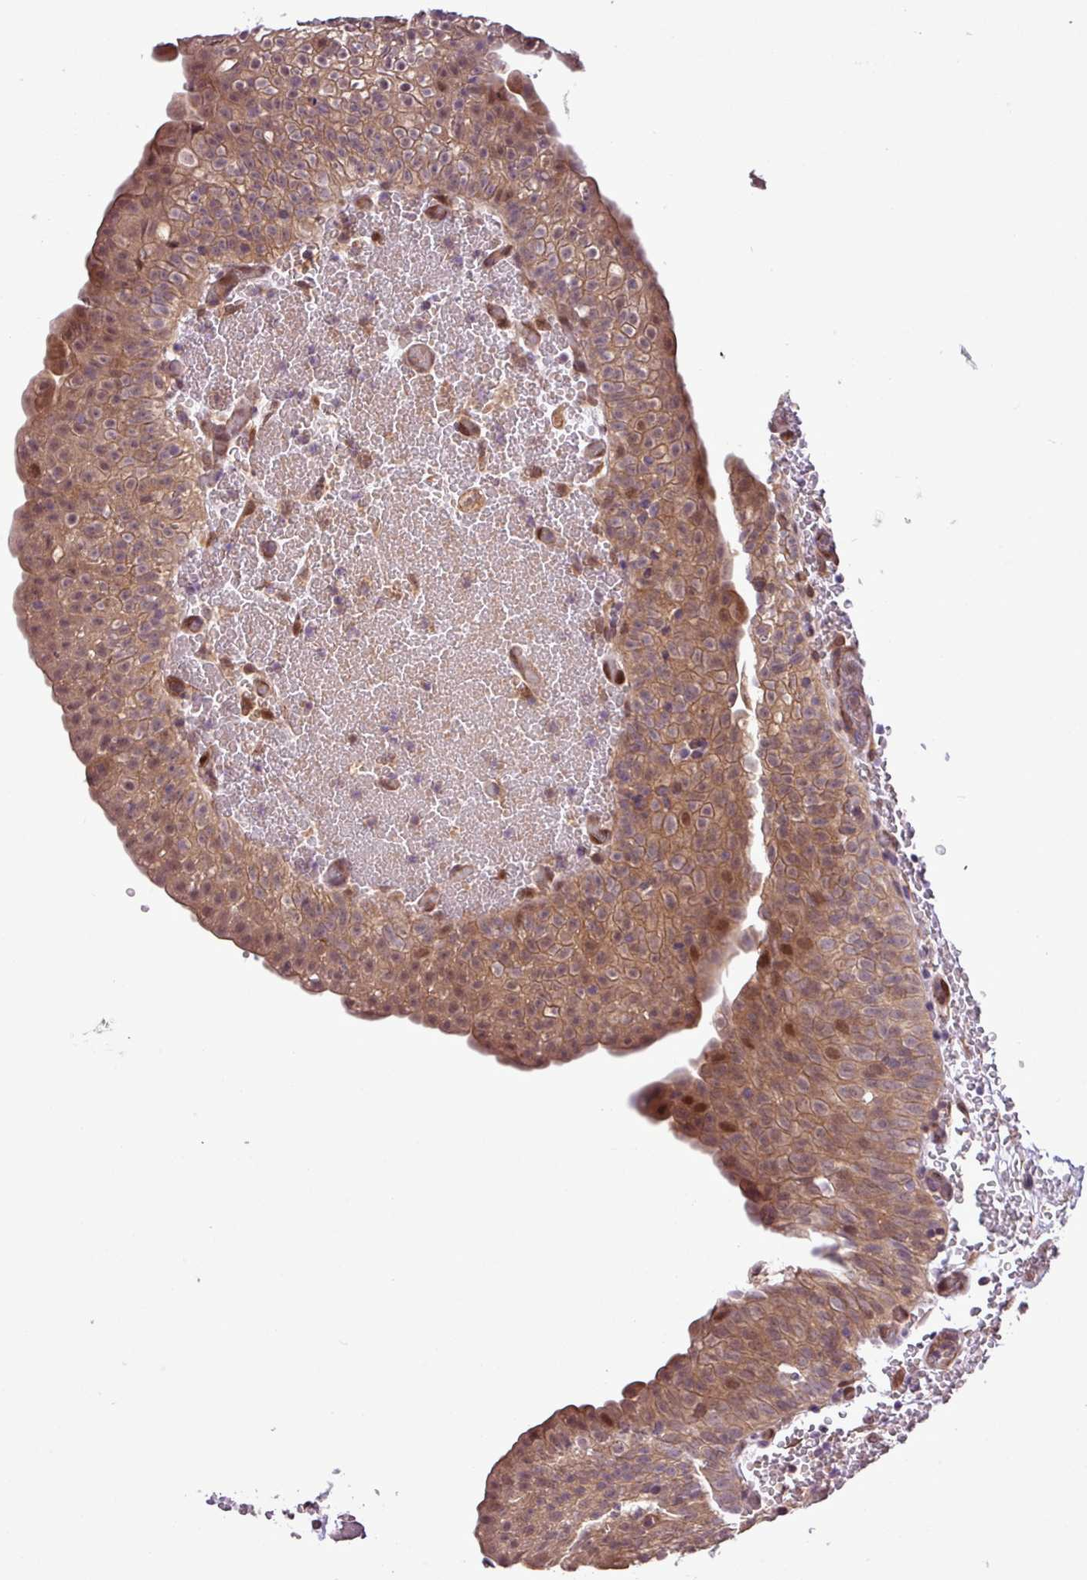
{"staining": {"intensity": "moderate", "quantity": ">75%", "location": "cytoplasmic/membranous,nuclear"}, "tissue": "urinary bladder", "cell_type": "Urothelial cells", "image_type": "normal", "snomed": [{"axis": "morphology", "description": "Normal tissue, NOS"}, {"axis": "topography", "description": "Urinary bladder"}], "caption": "DAB immunohistochemical staining of unremarkable human urinary bladder exhibits moderate cytoplasmic/membranous,nuclear protein expression in about >75% of urothelial cells. The staining was performed using DAB (3,3'-diaminobenzidine), with brown indicating positive protein expression. Nuclei are stained blue with hematoxylin.", "gene": "CARHSP1", "patient": {"sex": "male", "age": 55}}